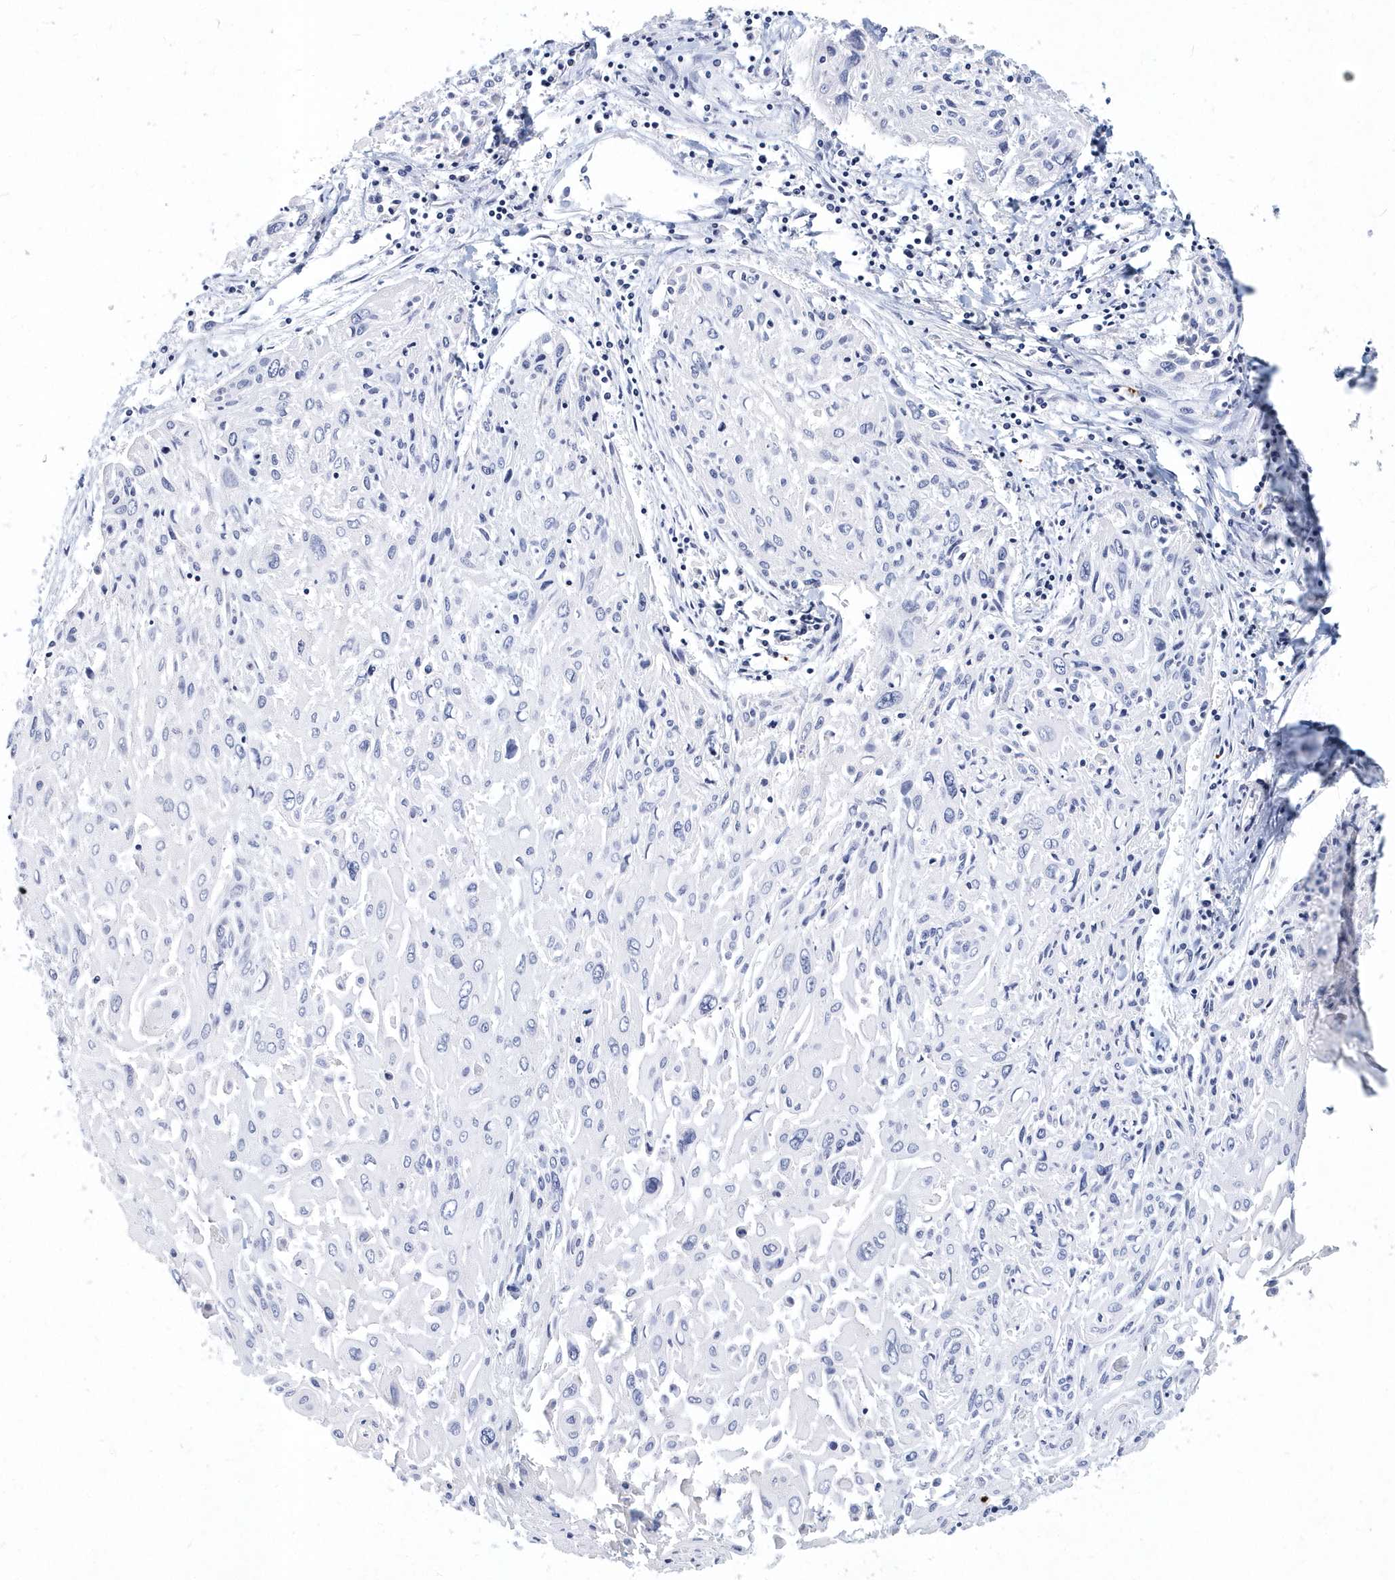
{"staining": {"intensity": "negative", "quantity": "none", "location": "none"}, "tissue": "cervical cancer", "cell_type": "Tumor cells", "image_type": "cancer", "snomed": [{"axis": "morphology", "description": "Squamous cell carcinoma, NOS"}, {"axis": "topography", "description": "Cervix"}], "caption": "There is no significant staining in tumor cells of cervical squamous cell carcinoma.", "gene": "ITGA2B", "patient": {"sex": "female", "age": 51}}